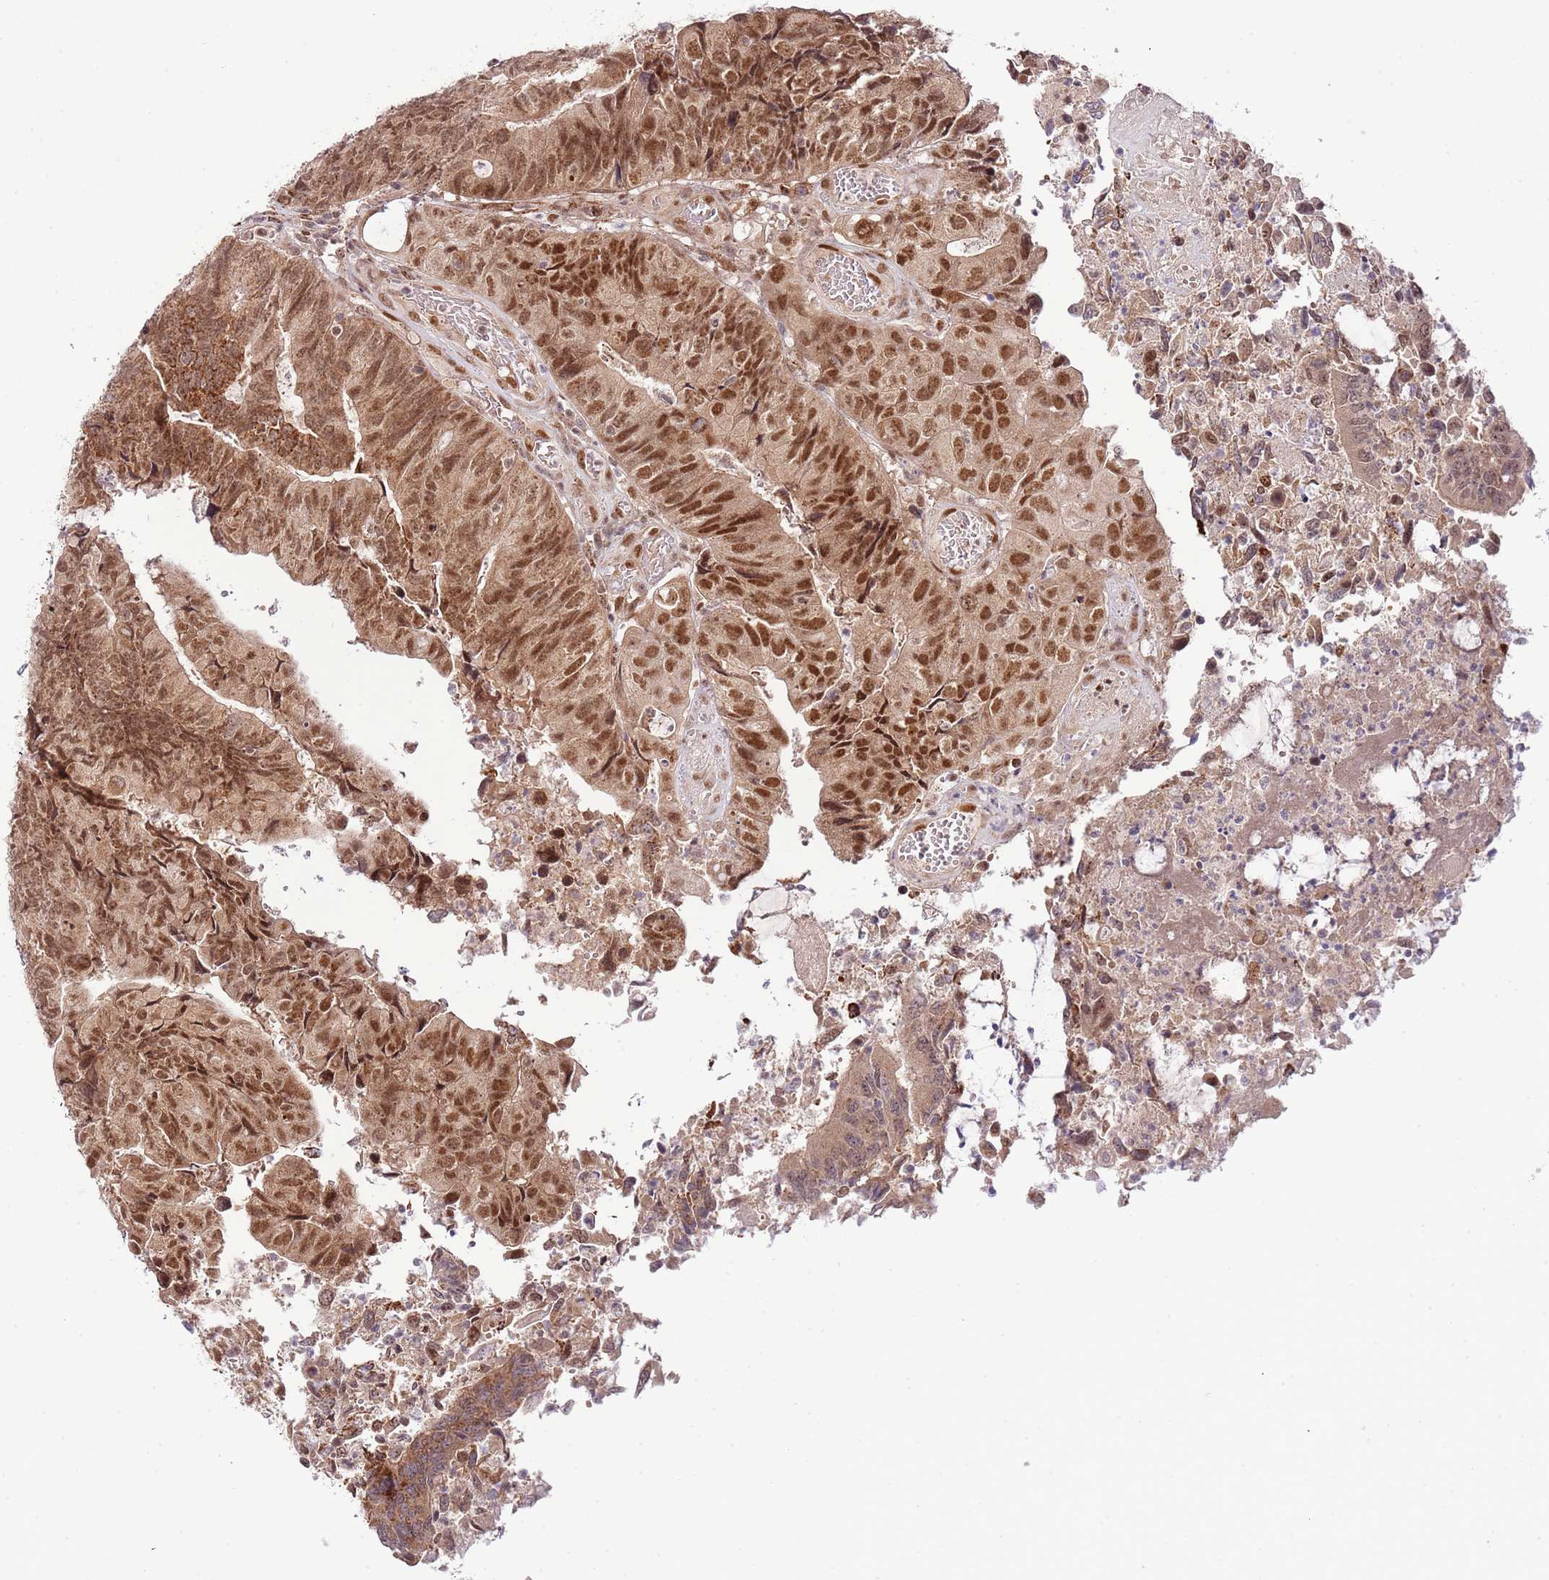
{"staining": {"intensity": "strong", "quantity": ">75%", "location": "cytoplasmic/membranous,nuclear"}, "tissue": "colorectal cancer", "cell_type": "Tumor cells", "image_type": "cancer", "snomed": [{"axis": "morphology", "description": "Adenocarcinoma, NOS"}, {"axis": "topography", "description": "Colon"}], "caption": "Human adenocarcinoma (colorectal) stained with a brown dye displays strong cytoplasmic/membranous and nuclear positive staining in approximately >75% of tumor cells.", "gene": "CHD1", "patient": {"sex": "female", "age": 67}}